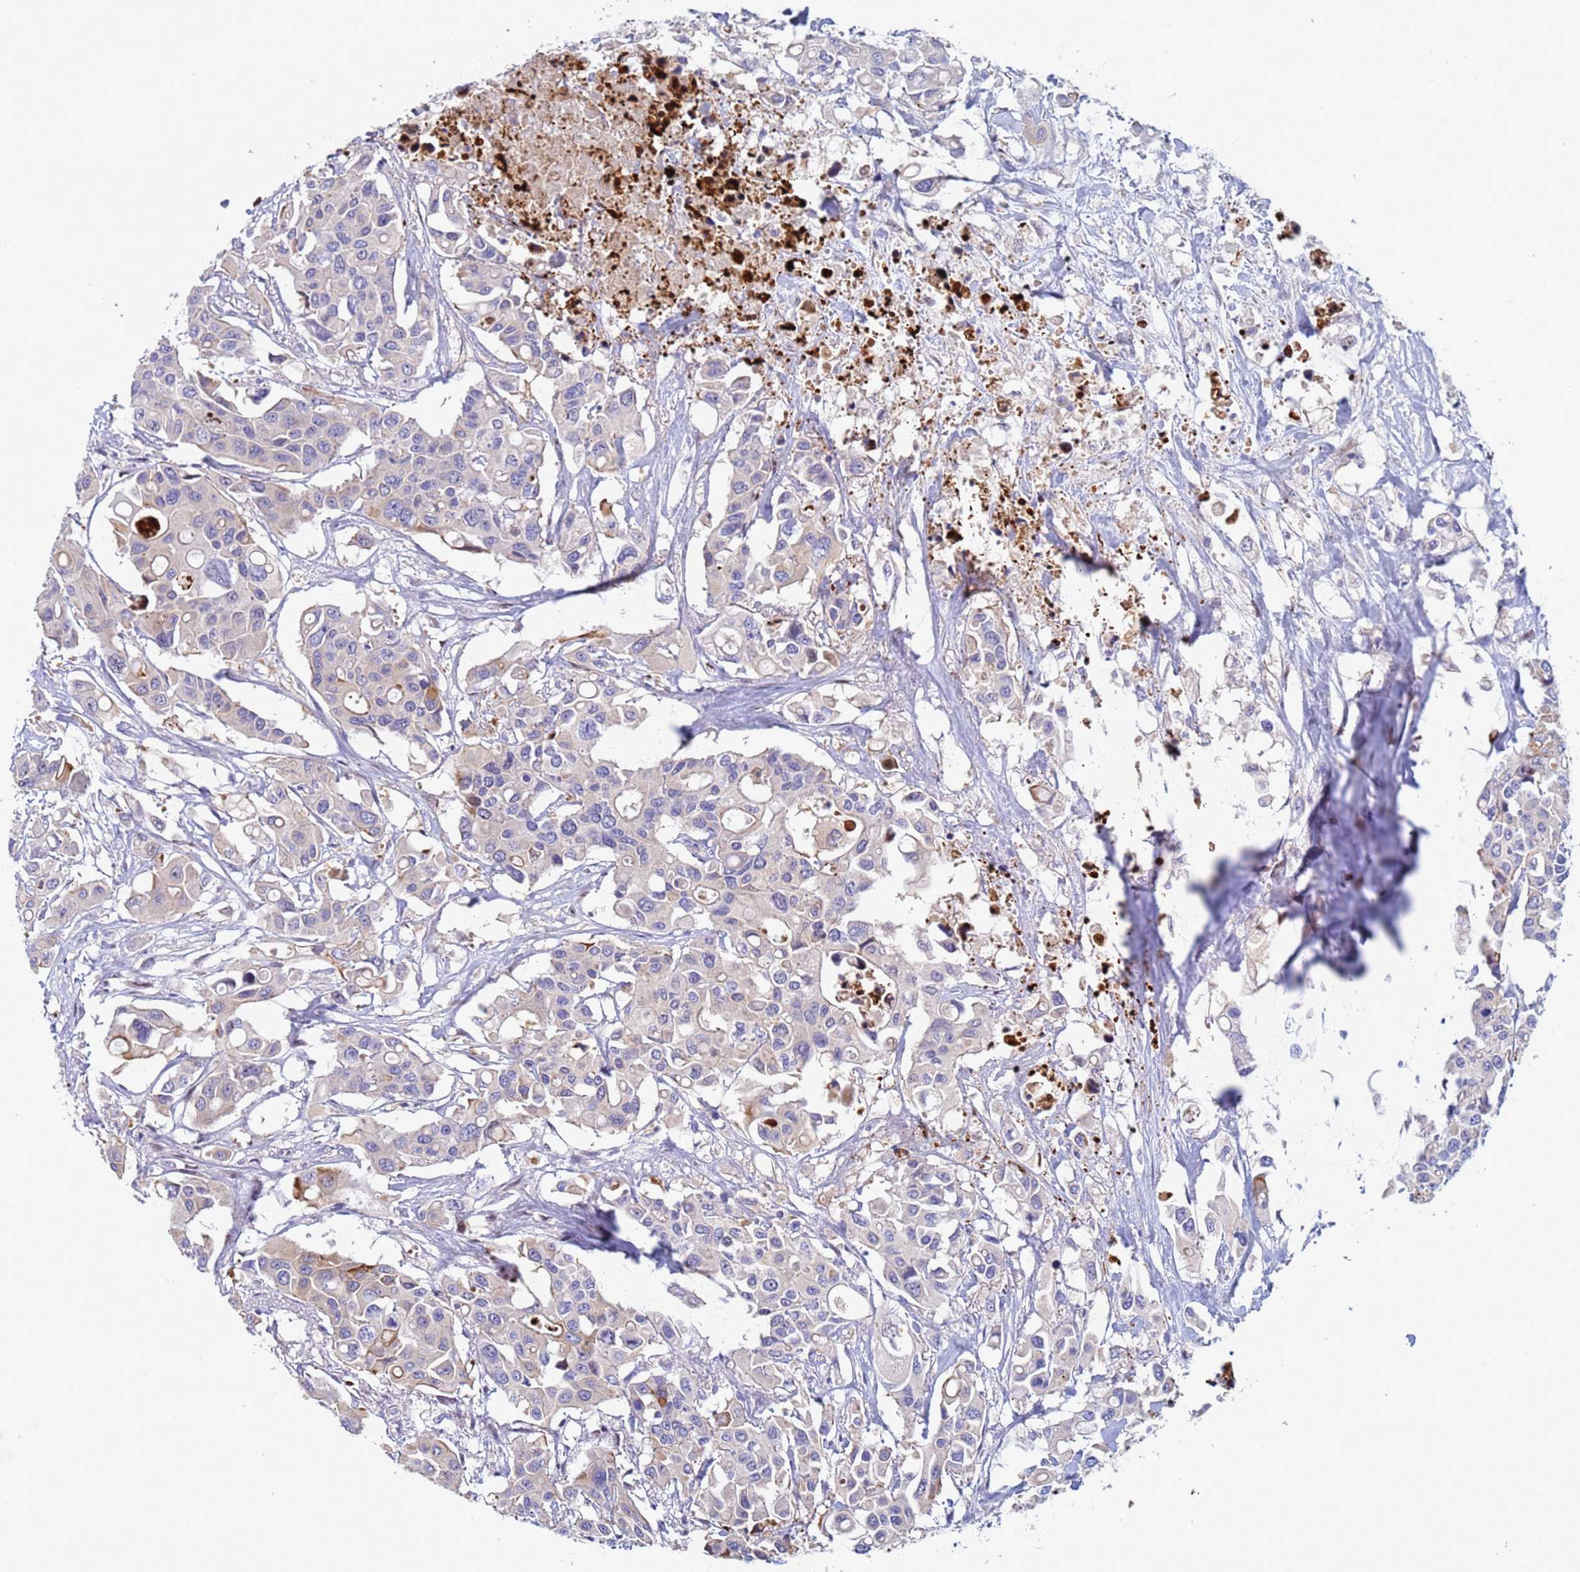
{"staining": {"intensity": "weak", "quantity": "<25%", "location": "cytoplasmic/membranous"}, "tissue": "colorectal cancer", "cell_type": "Tumor cells", "image_type": "cancer", "snomed": [{"axis": "morphology", "description": "Adenocarcinoma, NOS"}, {"axis": "topography", "description": "Colon"}], "caption": "Protein analysis of colorectal cancer displays no significant expression in tumor cells. (DAB immunohistochemistry (IHC), high magnification).", "gene": "PPP6R1", "patient": {"sex": "male", "age": 77}}